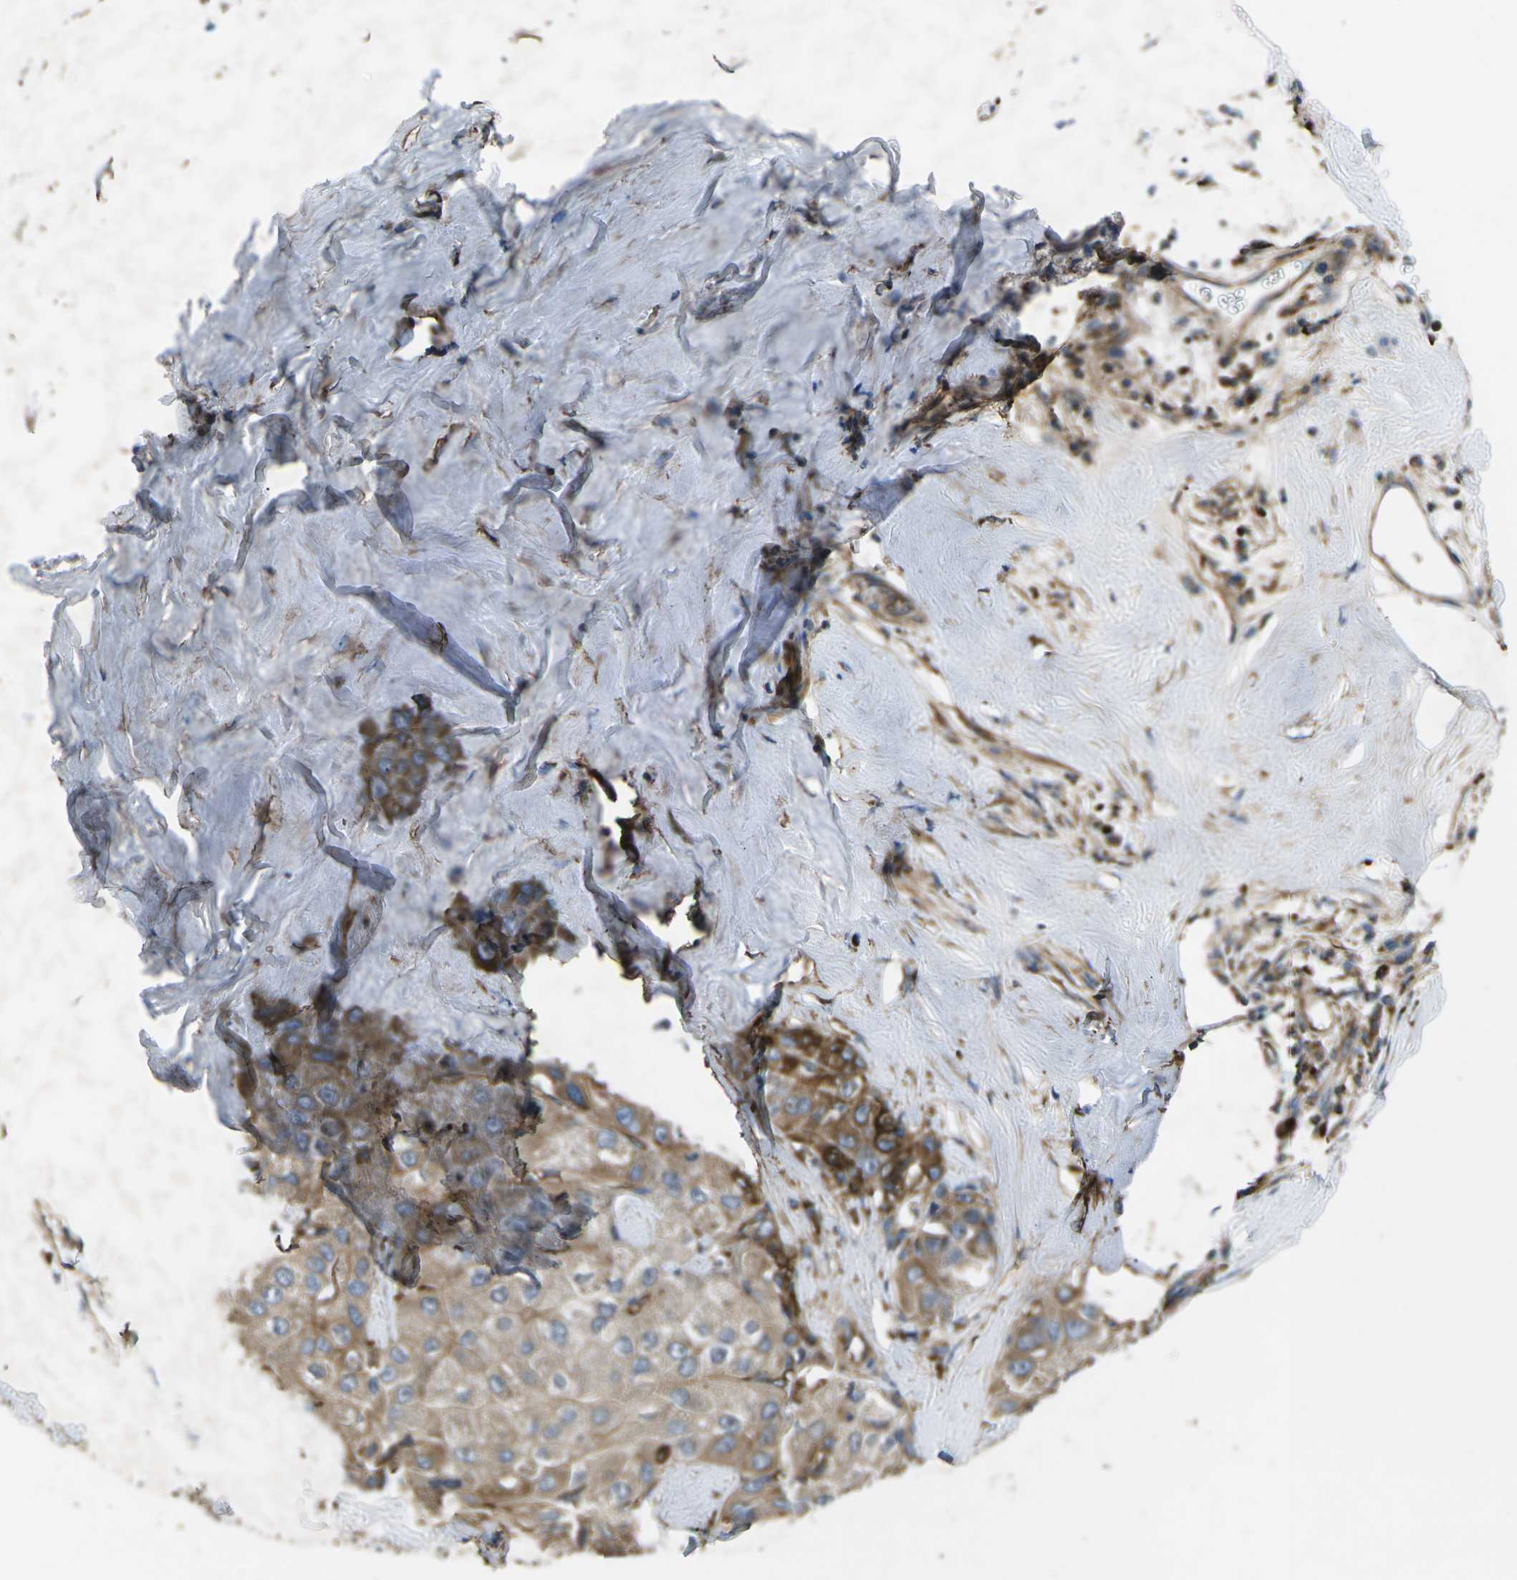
{"staining": {"intensity": "moderate", "quantity": ">75%", "location": "cytoplasmic/membranous"}, "tissue": "liver cancer", "cell_type": "Tumor cells", "image_type": "cancer", "snomed": [{"axis": "morphology", "description": "Carcinoma, Hepatocellular, NOS"}, {"axis": "topography", "description": "Liver"}], "caption": "The histopathology image exhibits immunohistochemical staining of liver hepatocellular carcinoma. There is moderate cytoplasmic/membranous staining is present in about >75% of tumor cells. The staining is performed using DAB (3,3'-diaminobenzidine) brown chromogen to label protein expression. The nuclei are counter-stained blue using hematoxylin.", "gene": "KCNJ15", "patient": {"sex": "male", "age": 80}}